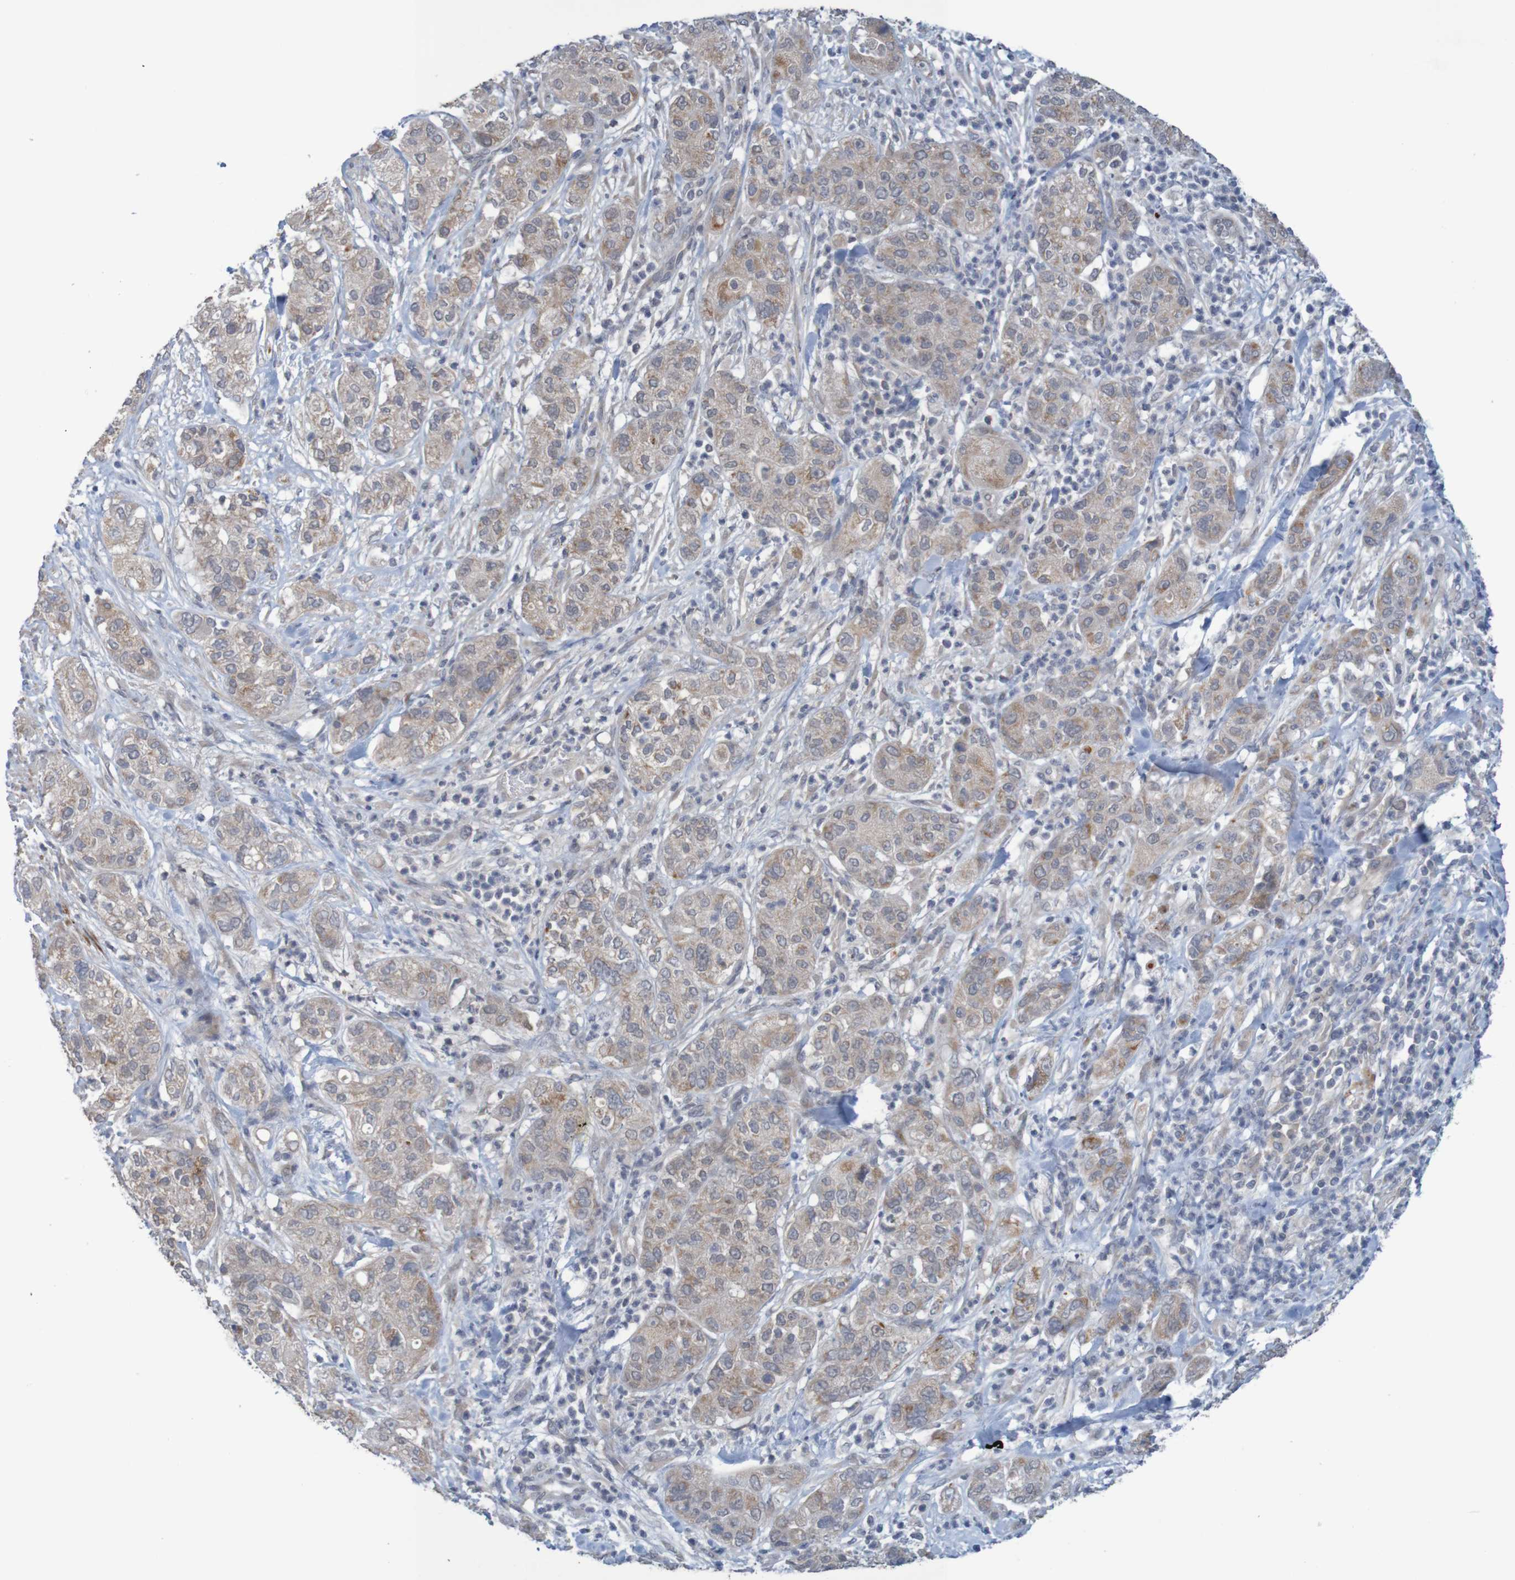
{"staining": {"intensity": "weak", "quantity": "25%-75%", "location": "cytoplasmic/membranous"}, "tissue": "pancreatic cancer", "cell_type": "Tumor cells", "image_type": "cancer", "snomed": [{"axis": "morphology", "description": "Adenocarcinoma, NOS"}, {"axis": "topography", "description": "Pancreas"}], "caption": "The photomicrograph demonstrates immunohistochemical staining of pancreatic cancer. There is weak cytoplasmic/membranous positivity is identified in approximately 25%-75% of tumor cells.", "gene": "ANKK1", "patient": {"sex": "female", "age": 78}}